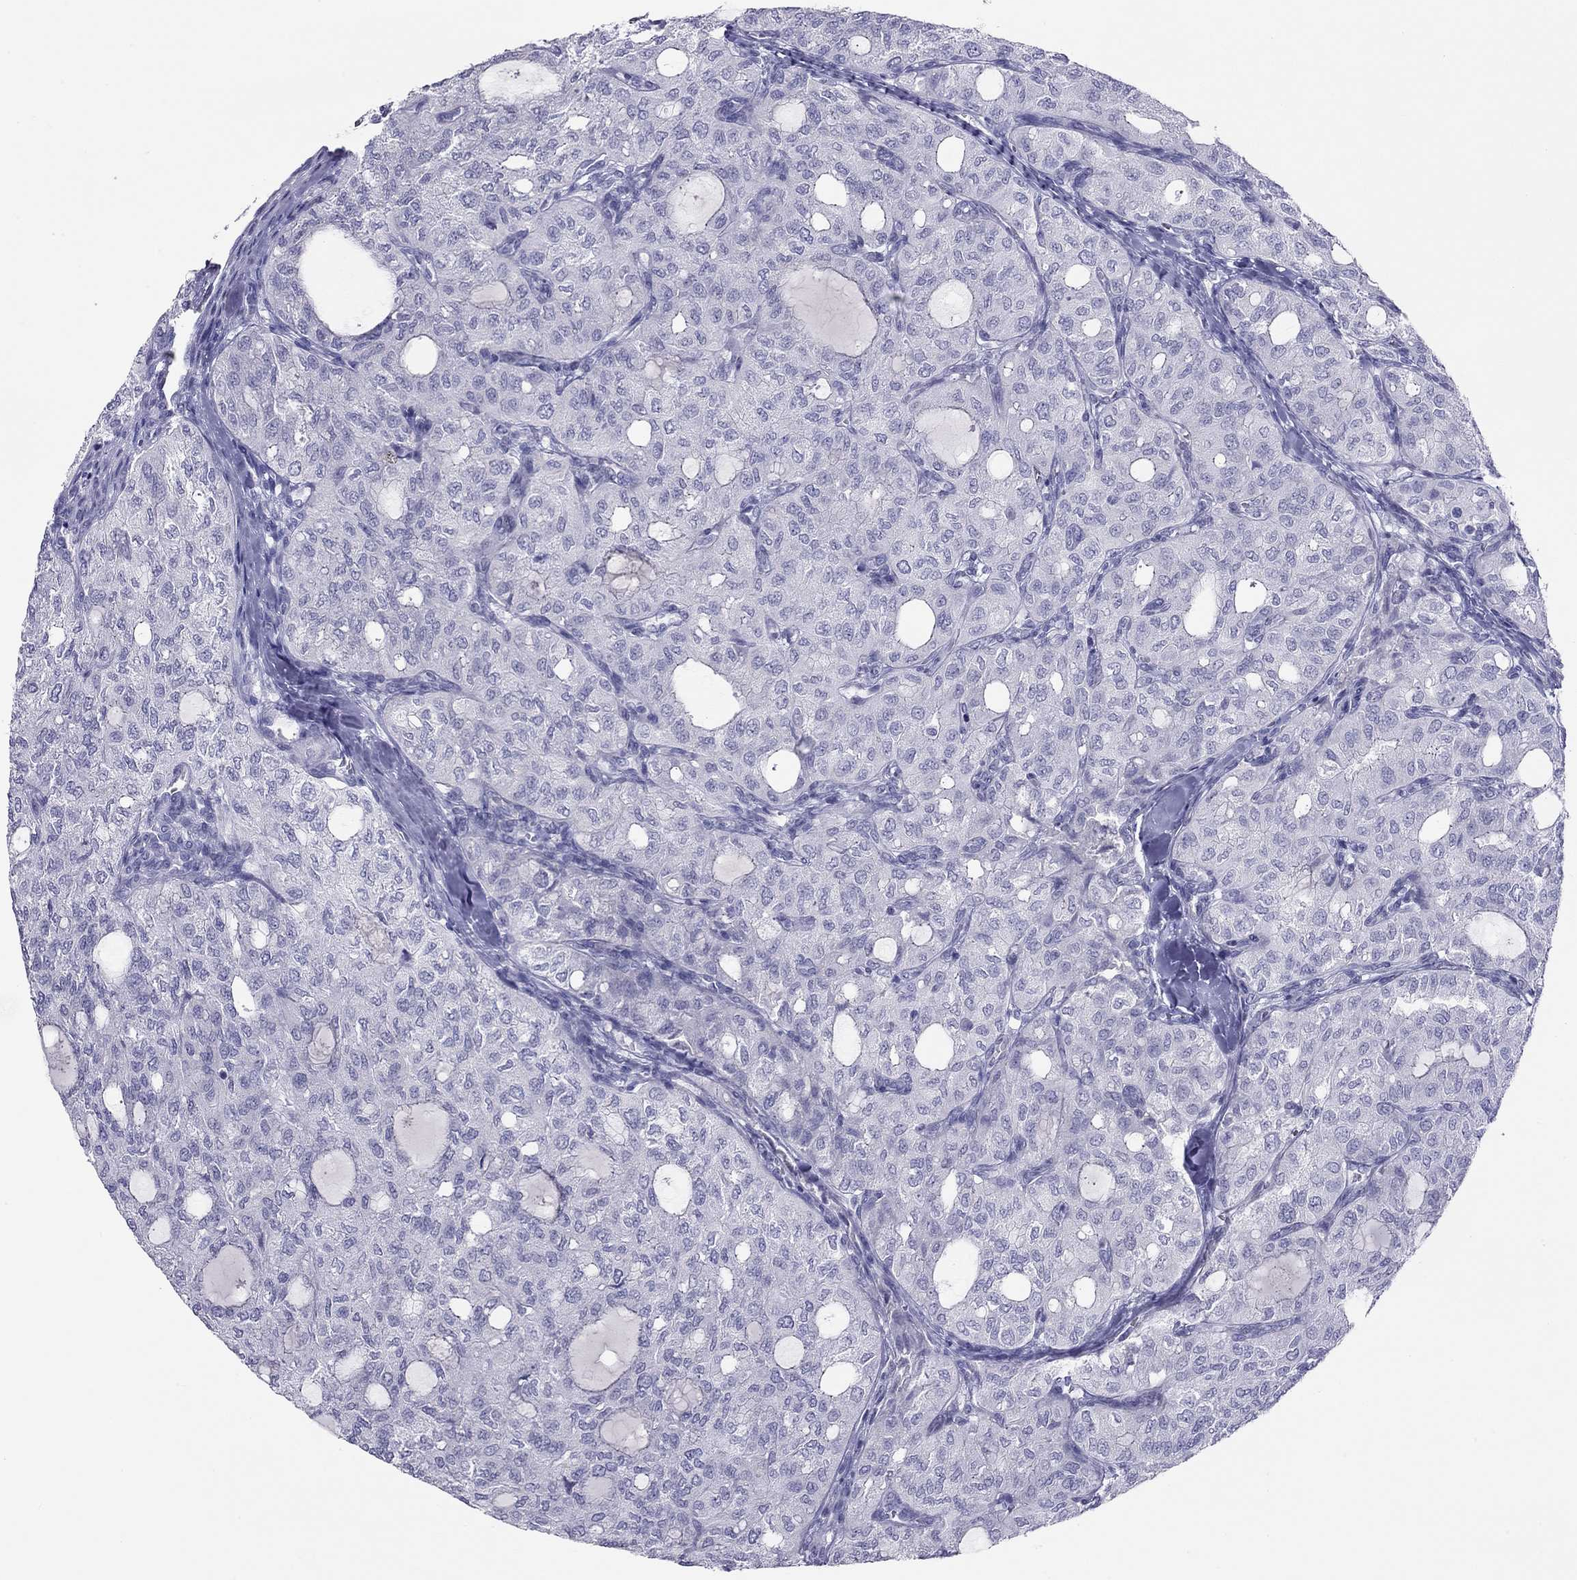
{"staining": {"intensity": "negative", "quantity": "none", "location": "none"}, "tissue": "thyroid cancer", "cell_type": "Tumor cells", "image_type": "cancer", "snomed": [{"axis": "morphology", "description": "Follicular adenoma carcinoma, NOS"}, {"axis": "topography", "description": "Thyroid gland"}], "caption": "This is an immunohistochemistry histopathology image of human thyroid cancer (follicular adenoma carcinoma). There is no positivity in tumor cells.", "gene": "KCNV2", "patient": {"sex": "male", "age": 75}}